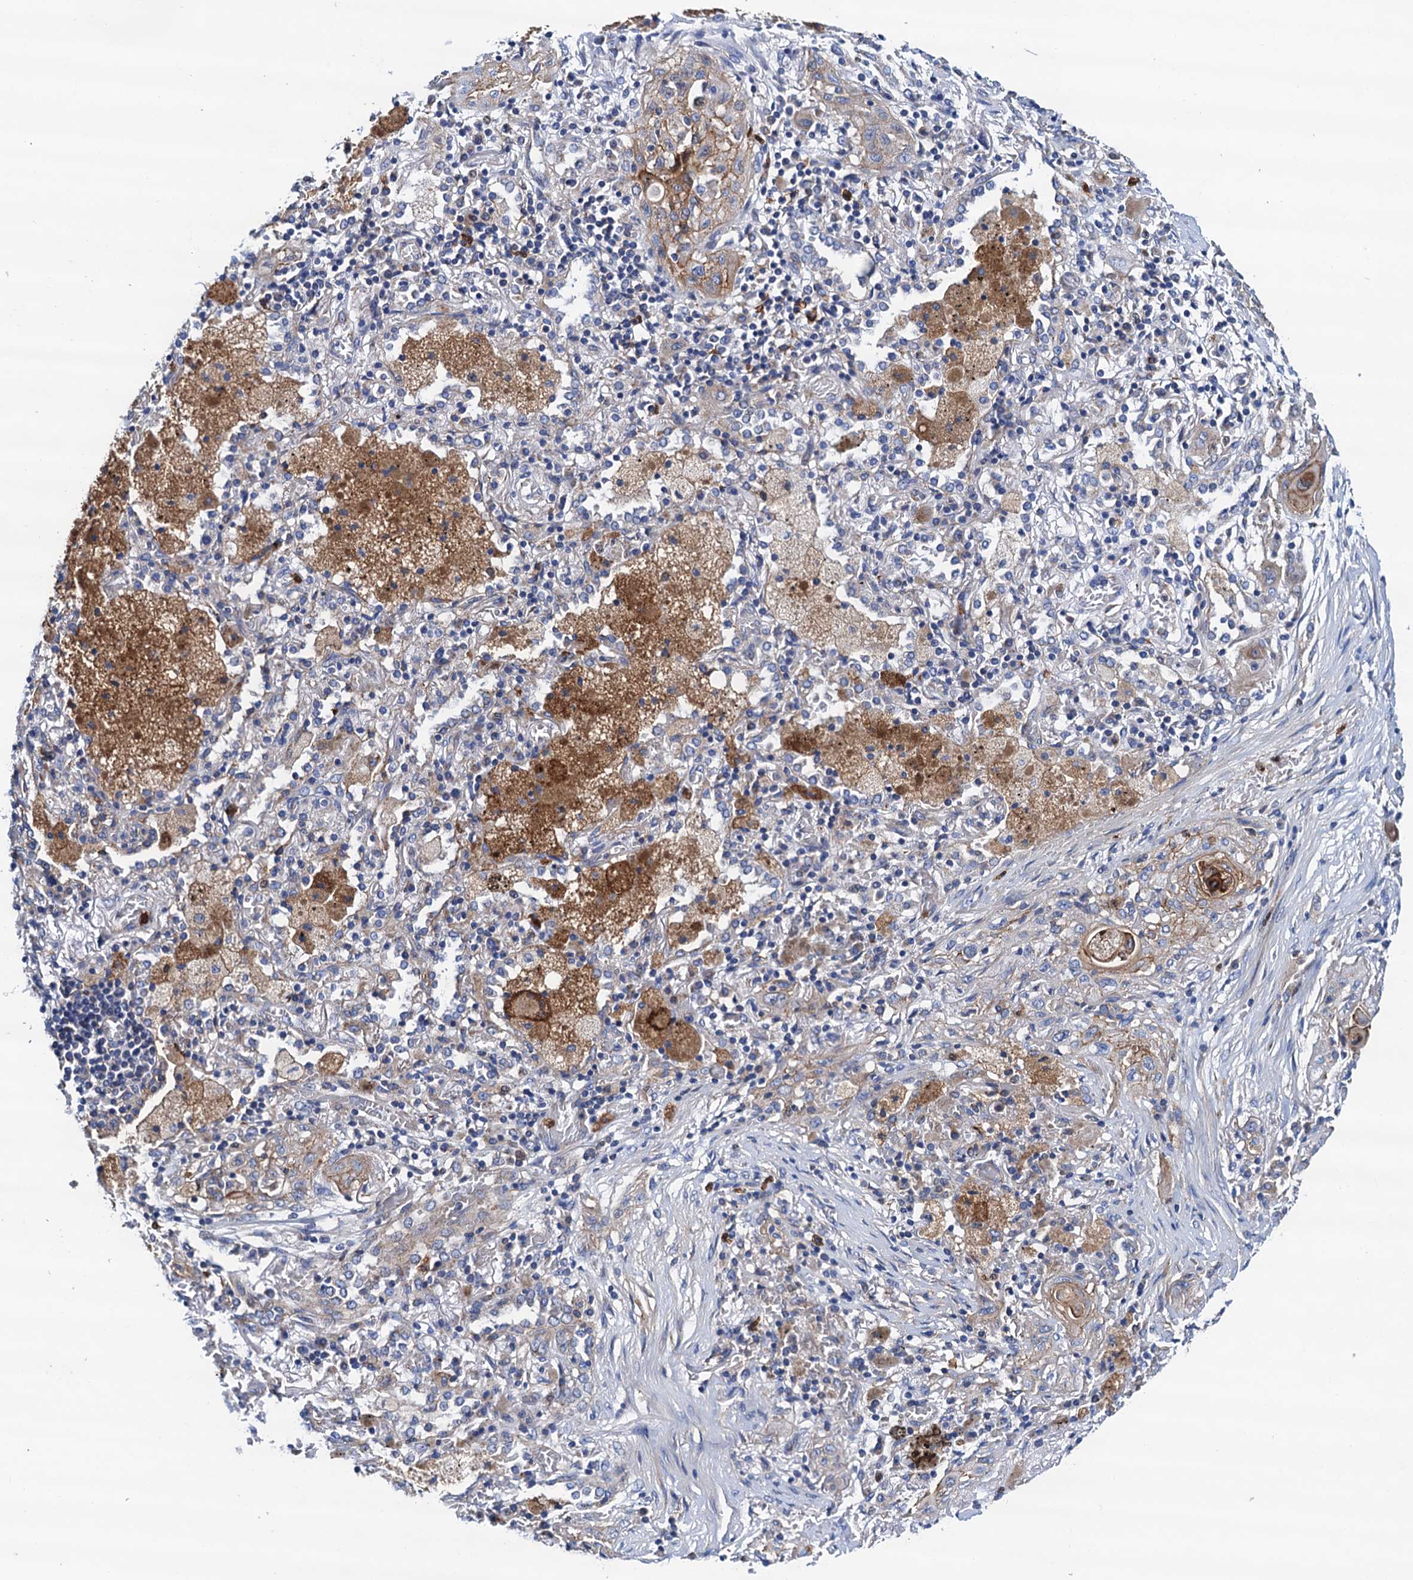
{"staining": {"intensity": "moderate", "quantity": "25%-75%", "location": "cytoplasmic/membranous"}, "tissue": "lung cancer", "cell_type": "Tumor cells", "image_type": "cancer", "snomed": [{"axis": "morphology", "description": "Squamous cell carcinoma, NOS"}, {"axis": "topography", "description": "Lung"}], "caption": "This is a micrograph of IHC staining of lung squamous cell carcinoma, which shows moderate positivity in the cytoplasmic/membranous of tumor cells.", "gene": "RASSF9", "patient": {"sex": "female", "age": 47}}